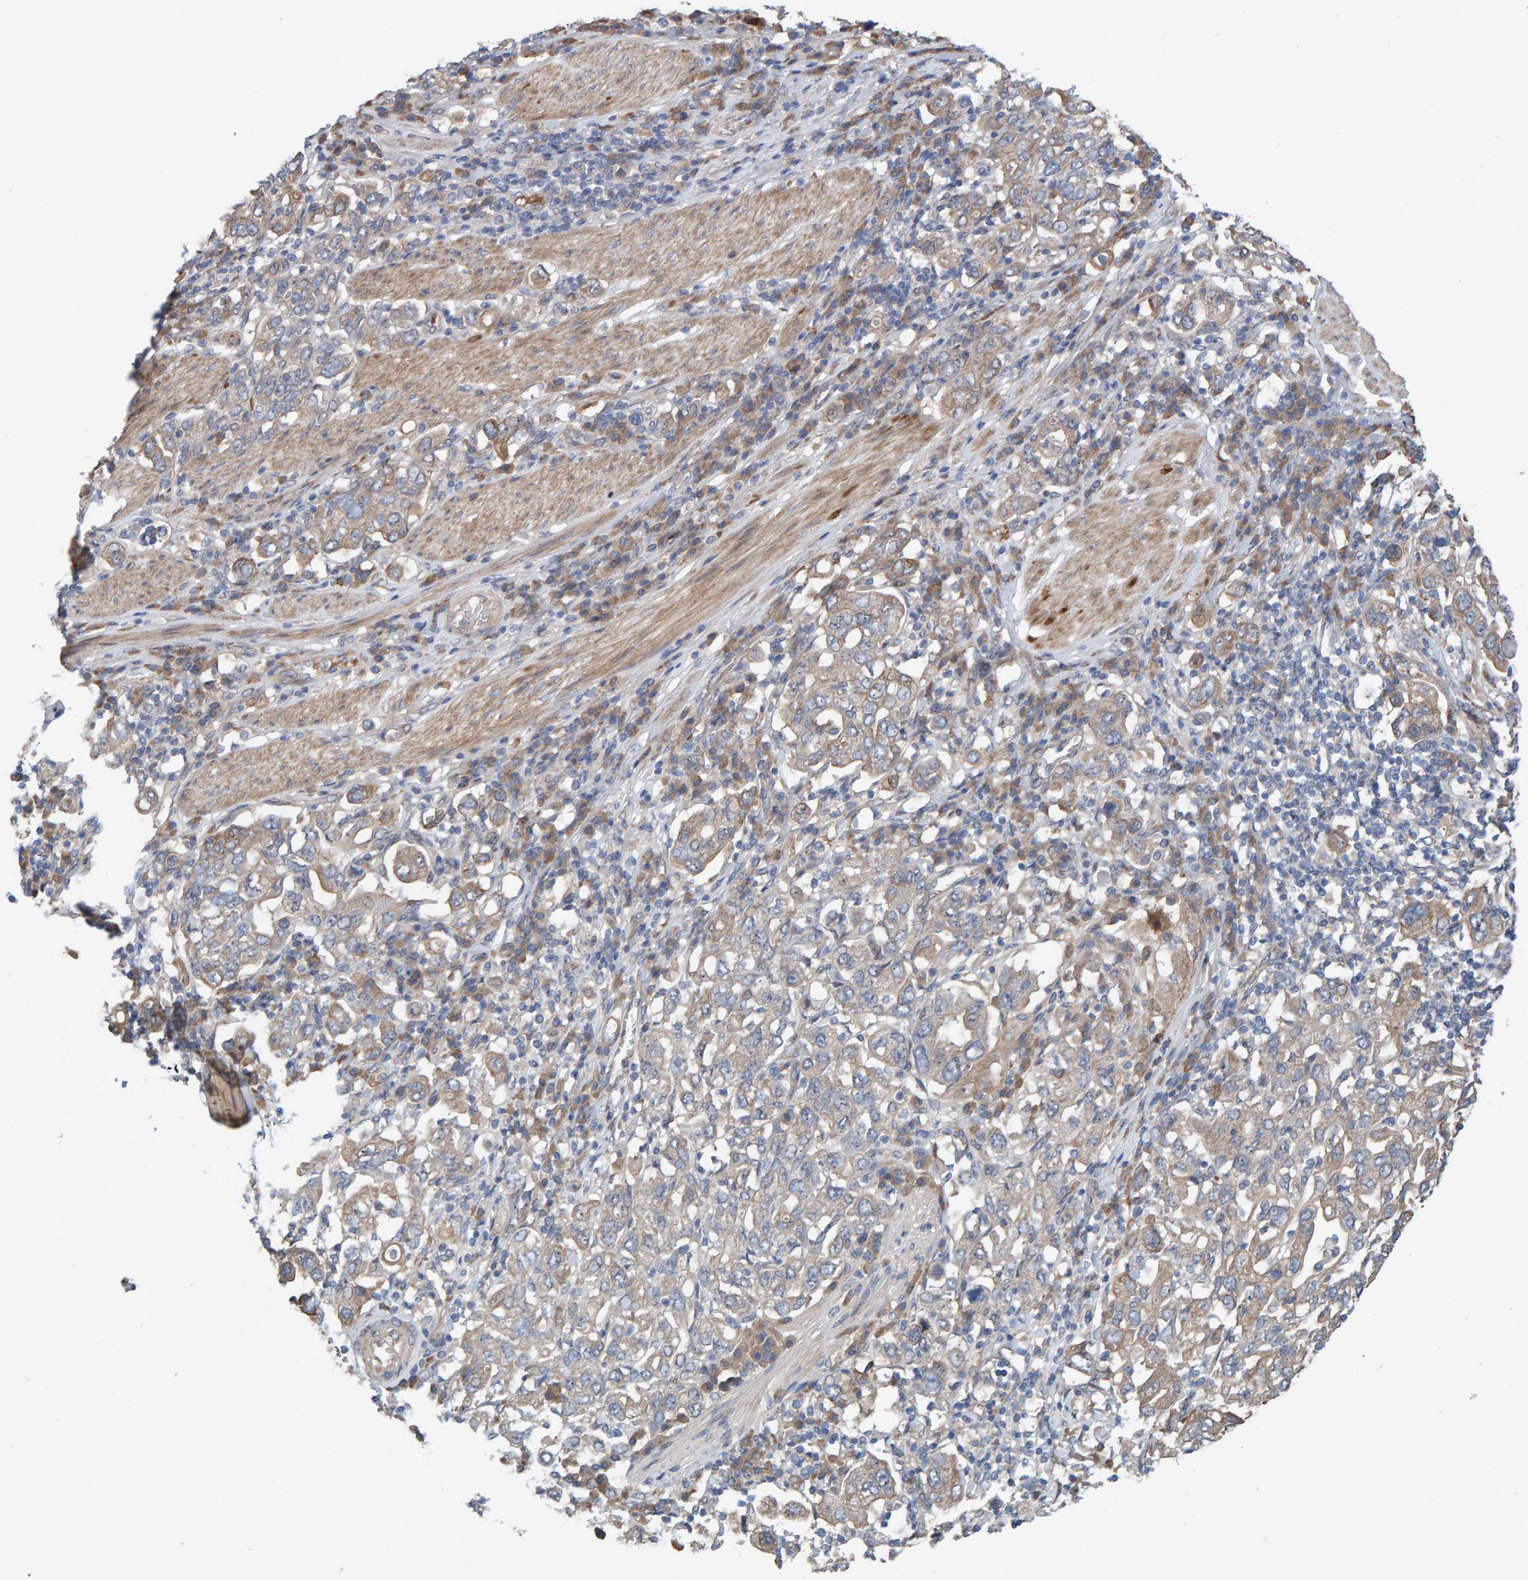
{"staining": {"intensity": "weak", "quantity": "25%-75%", "location": "cytoplasmic/membranous"}, "tissue": "stomach cancer", "cell_type": "Tumor cells", "image_type": "cancer", "snomed": [{"axis": "morphology", "description": "Adenocarcinoma, NOS"}, {"axis": "topography", "description": "Stomach, upper"}], "caption": "Weak cytoplasmic/membranous positivity is seen in approximately 25%-75% of tumor cells in stomach adenocarcinoma.", "gene": "LRSAM1", "patient": {"sex": "male", "age": 62}}